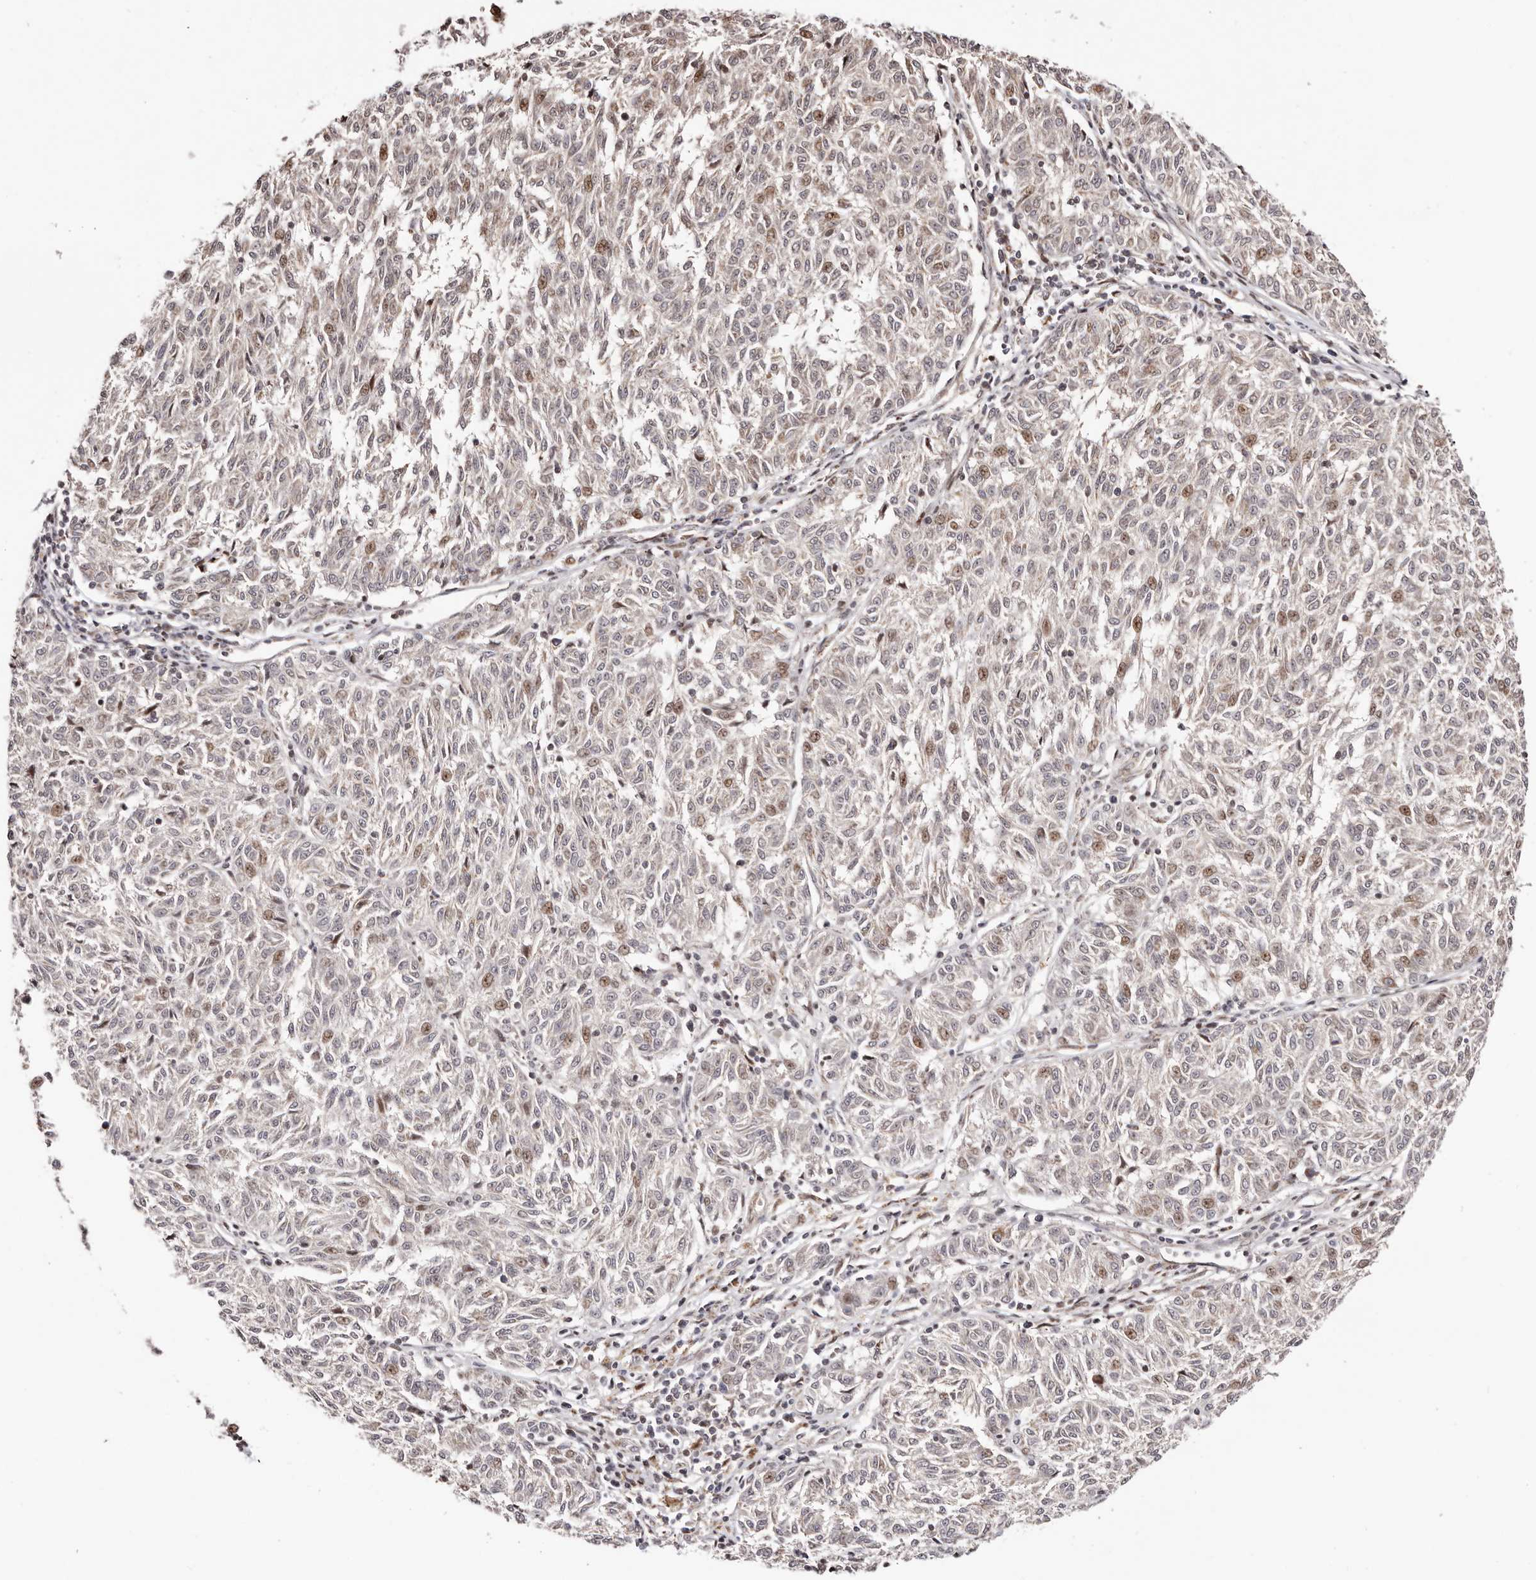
{"staining": {"intensity": "moderate", "quantity": "<25%", "location": "nuclear"}, "tissue": "melanoma", "cell_type": "Tumor cells", "image_type": "cancer", "snomed": [{"axis": "morphology", "description": "Malignant melanoma, NOS"}, {"axis": "topography", "description": "Skin"}], "caption": "This photomicrograph shows melanoma stained with IHC to label a protein in brown. The nuclear of tumor cells show moderate positivity for the protein. Nuclei are counter-stained blue.", "gene": "HIVEP3", "patient": {"sex": "female", "age": 72}}